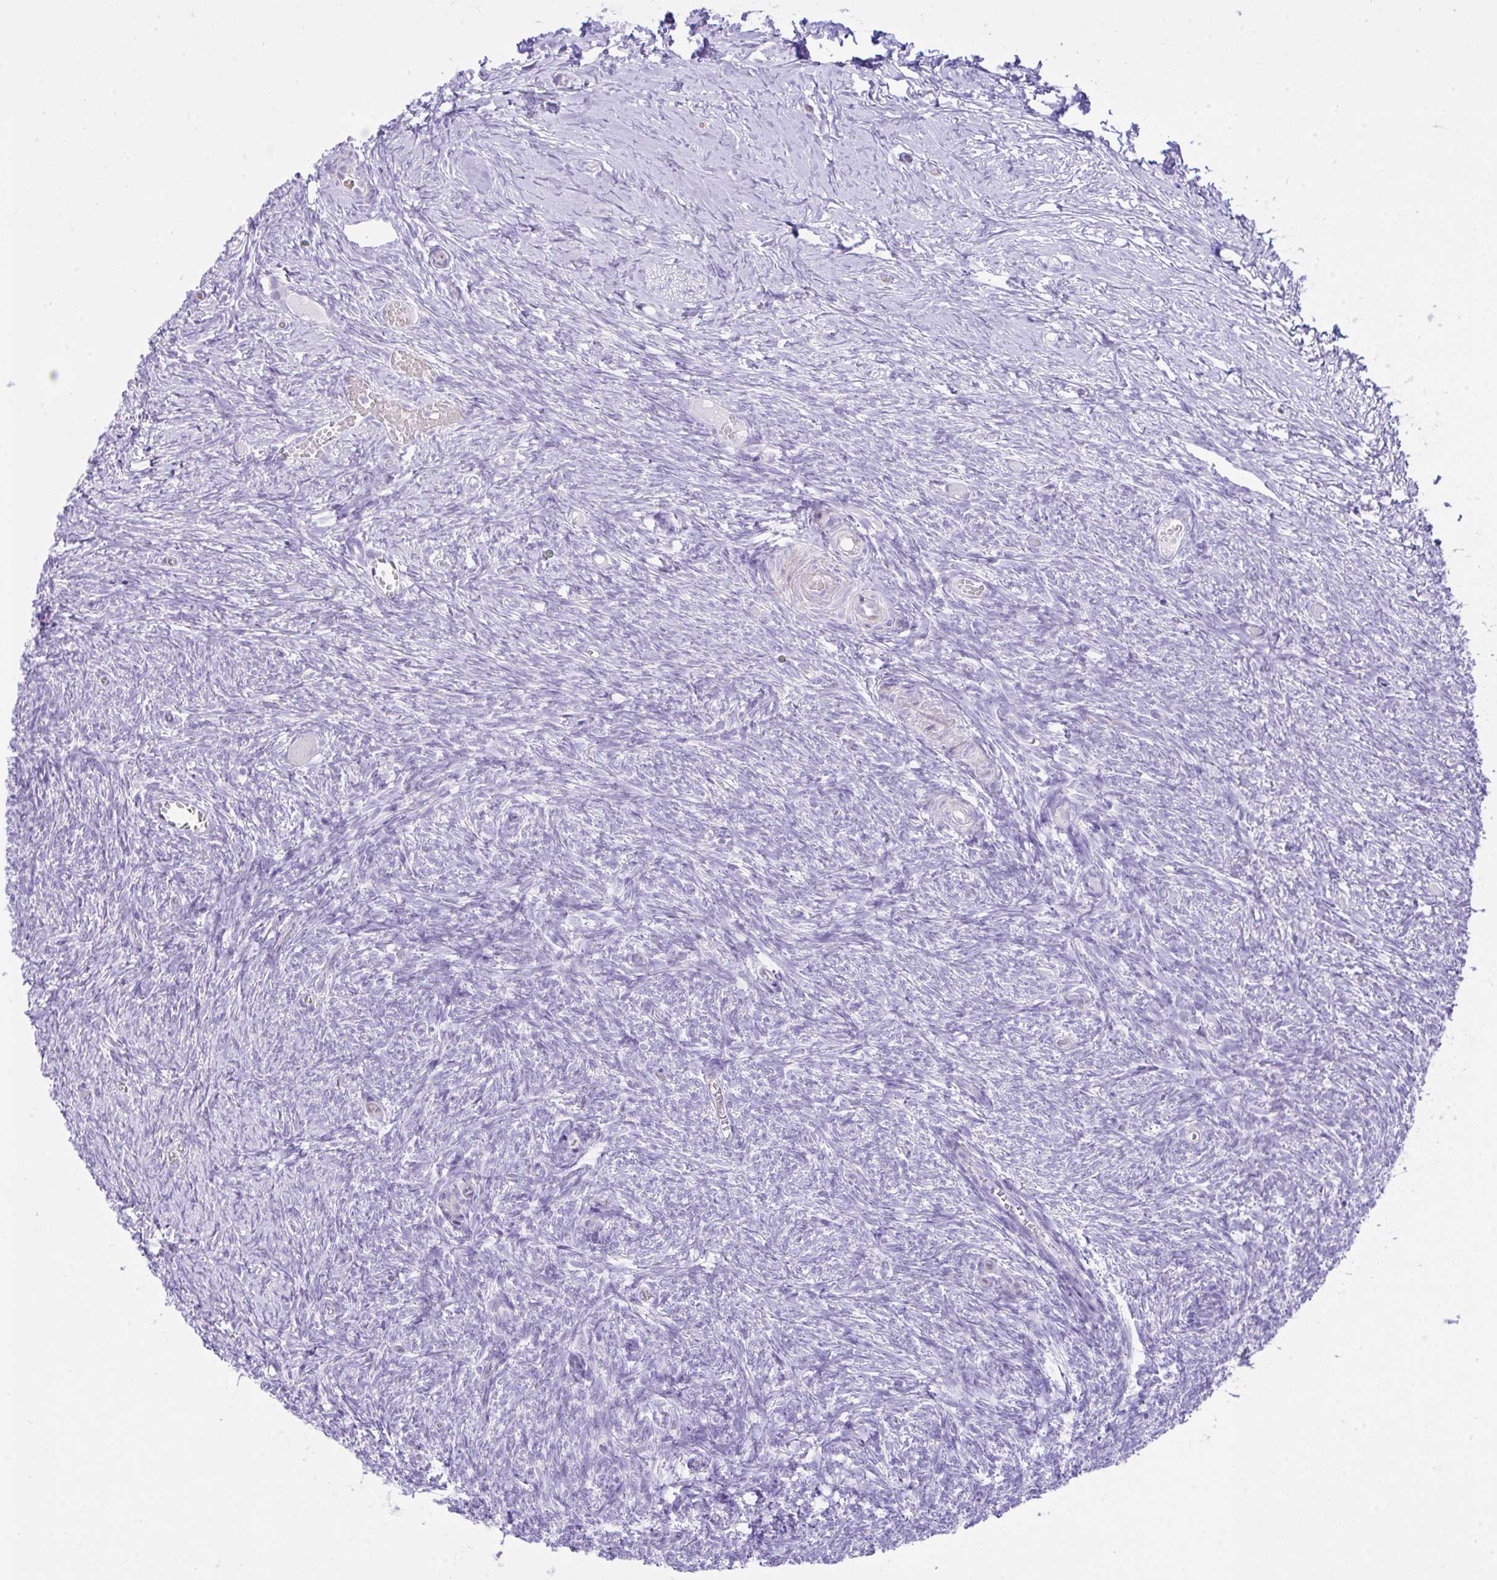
{"staining": {"intensity": "negative", "quantity": "none", "location": "none"}, "tissue": "ovary", "cell_type": "Ovarian stroma cells", "image_type": "normal", "snomed": [{"axis": "morphology", "description": "Normal tissue, NOS"}, {"axis": "topography", "description": "Ovary"}], "caption": "This is a histopathology image of IHC staining of benign ovary, which shows no staining in ovarian stroma cells. (Immunohistochemistry, brightfield microscopy, high magnification).", "gene": "EEF1A1", "patient": {"sex": "female", "age": 39}}